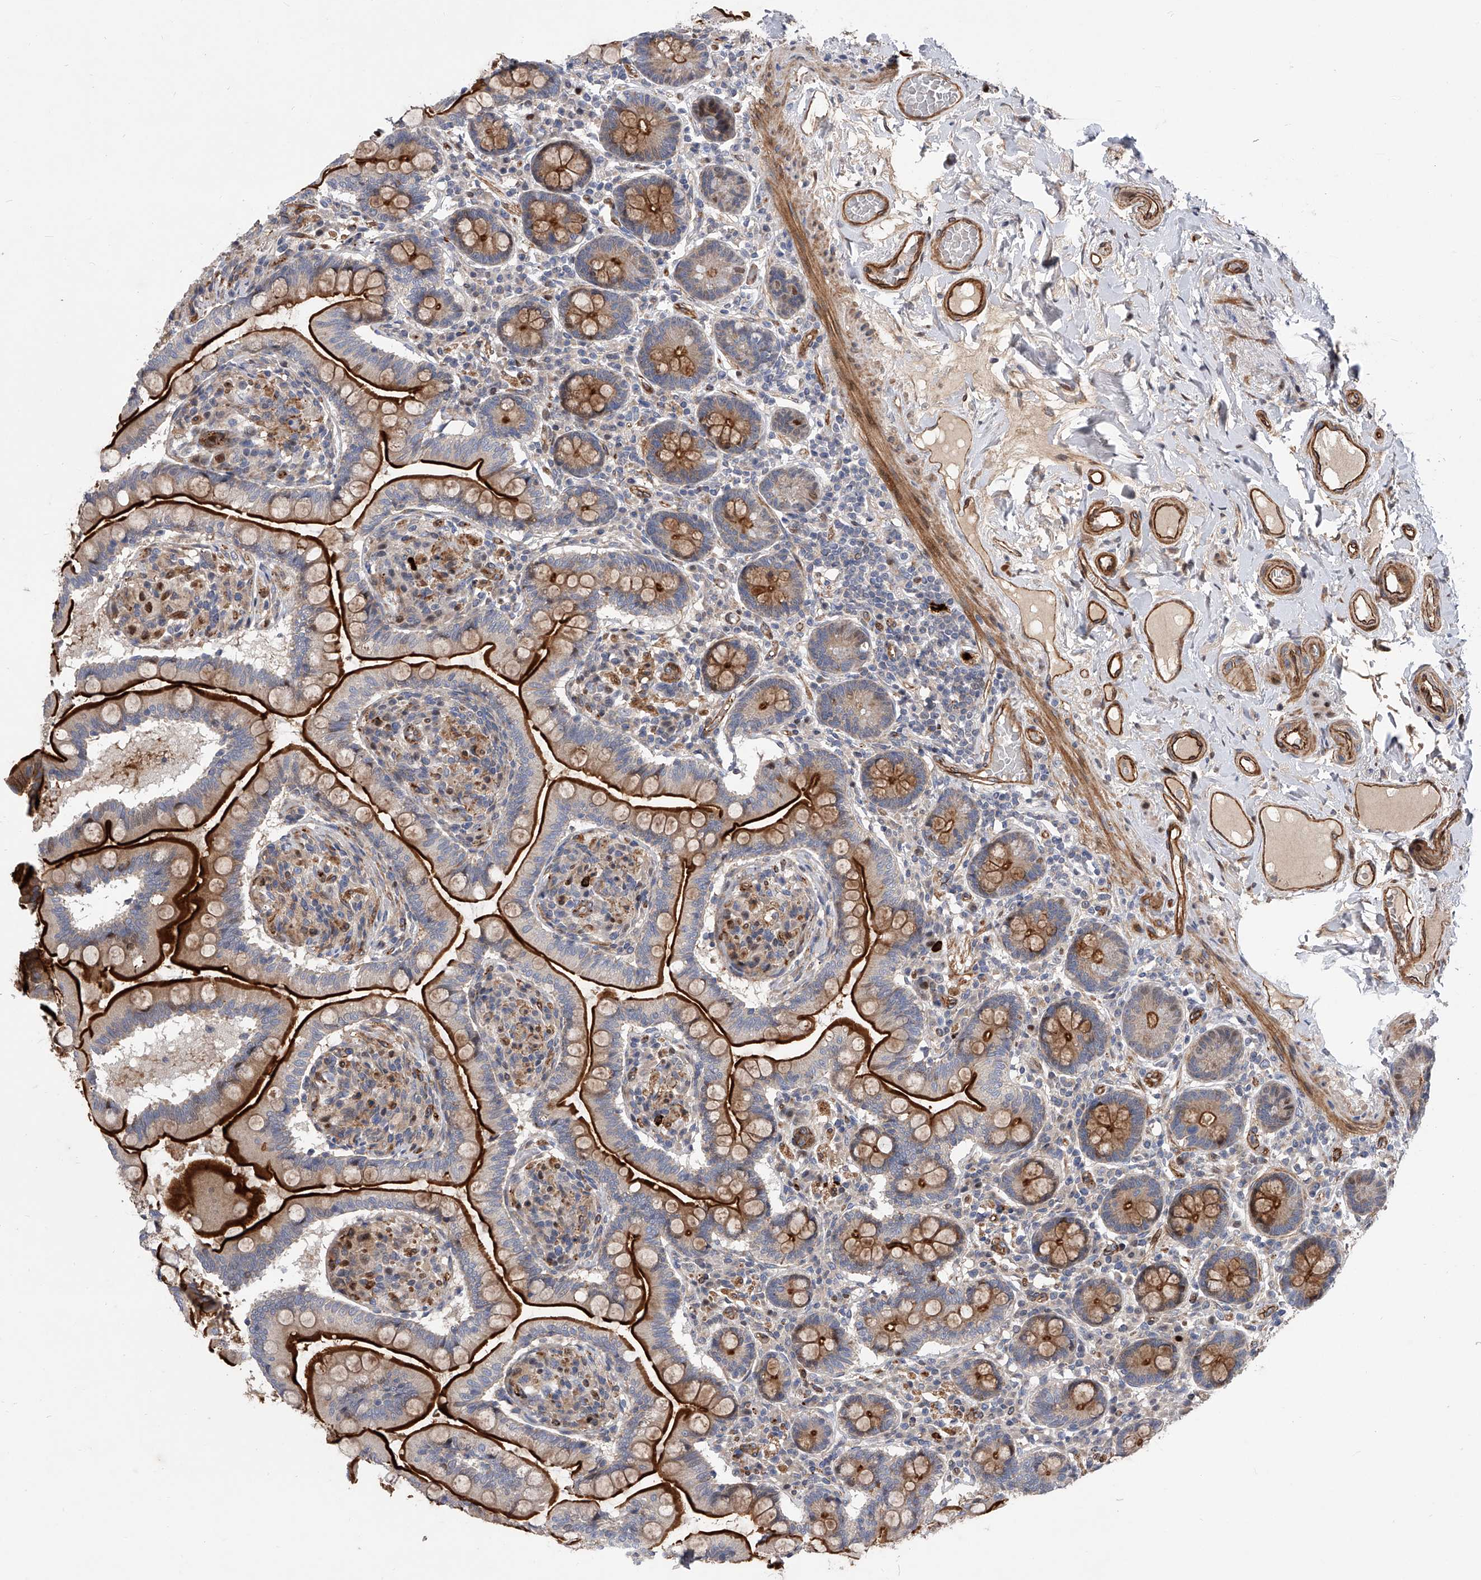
{"staining": {"intensity": "strong", "quantity": "25%-75%", "location": "cytoplasmic/membranous"}, "tissue": "small intestine", "cell_type": "Glandular cells", "image_type": "normal", "snomed": [{"axis": "morphology", "description": "Normal tissue, NOS"}, {"axis": "topography", "description": "Small intestine"}], "caption": "A histopathology image of small intestine stained for a protein exhibits strong cytoplasmic/membranous brown staining in glandular cells. (brown staining indicates protein expression, while blue staining denotes nuclei).", "gene": "PDSS2", "patient": {"sex": "female", "age": 64}}